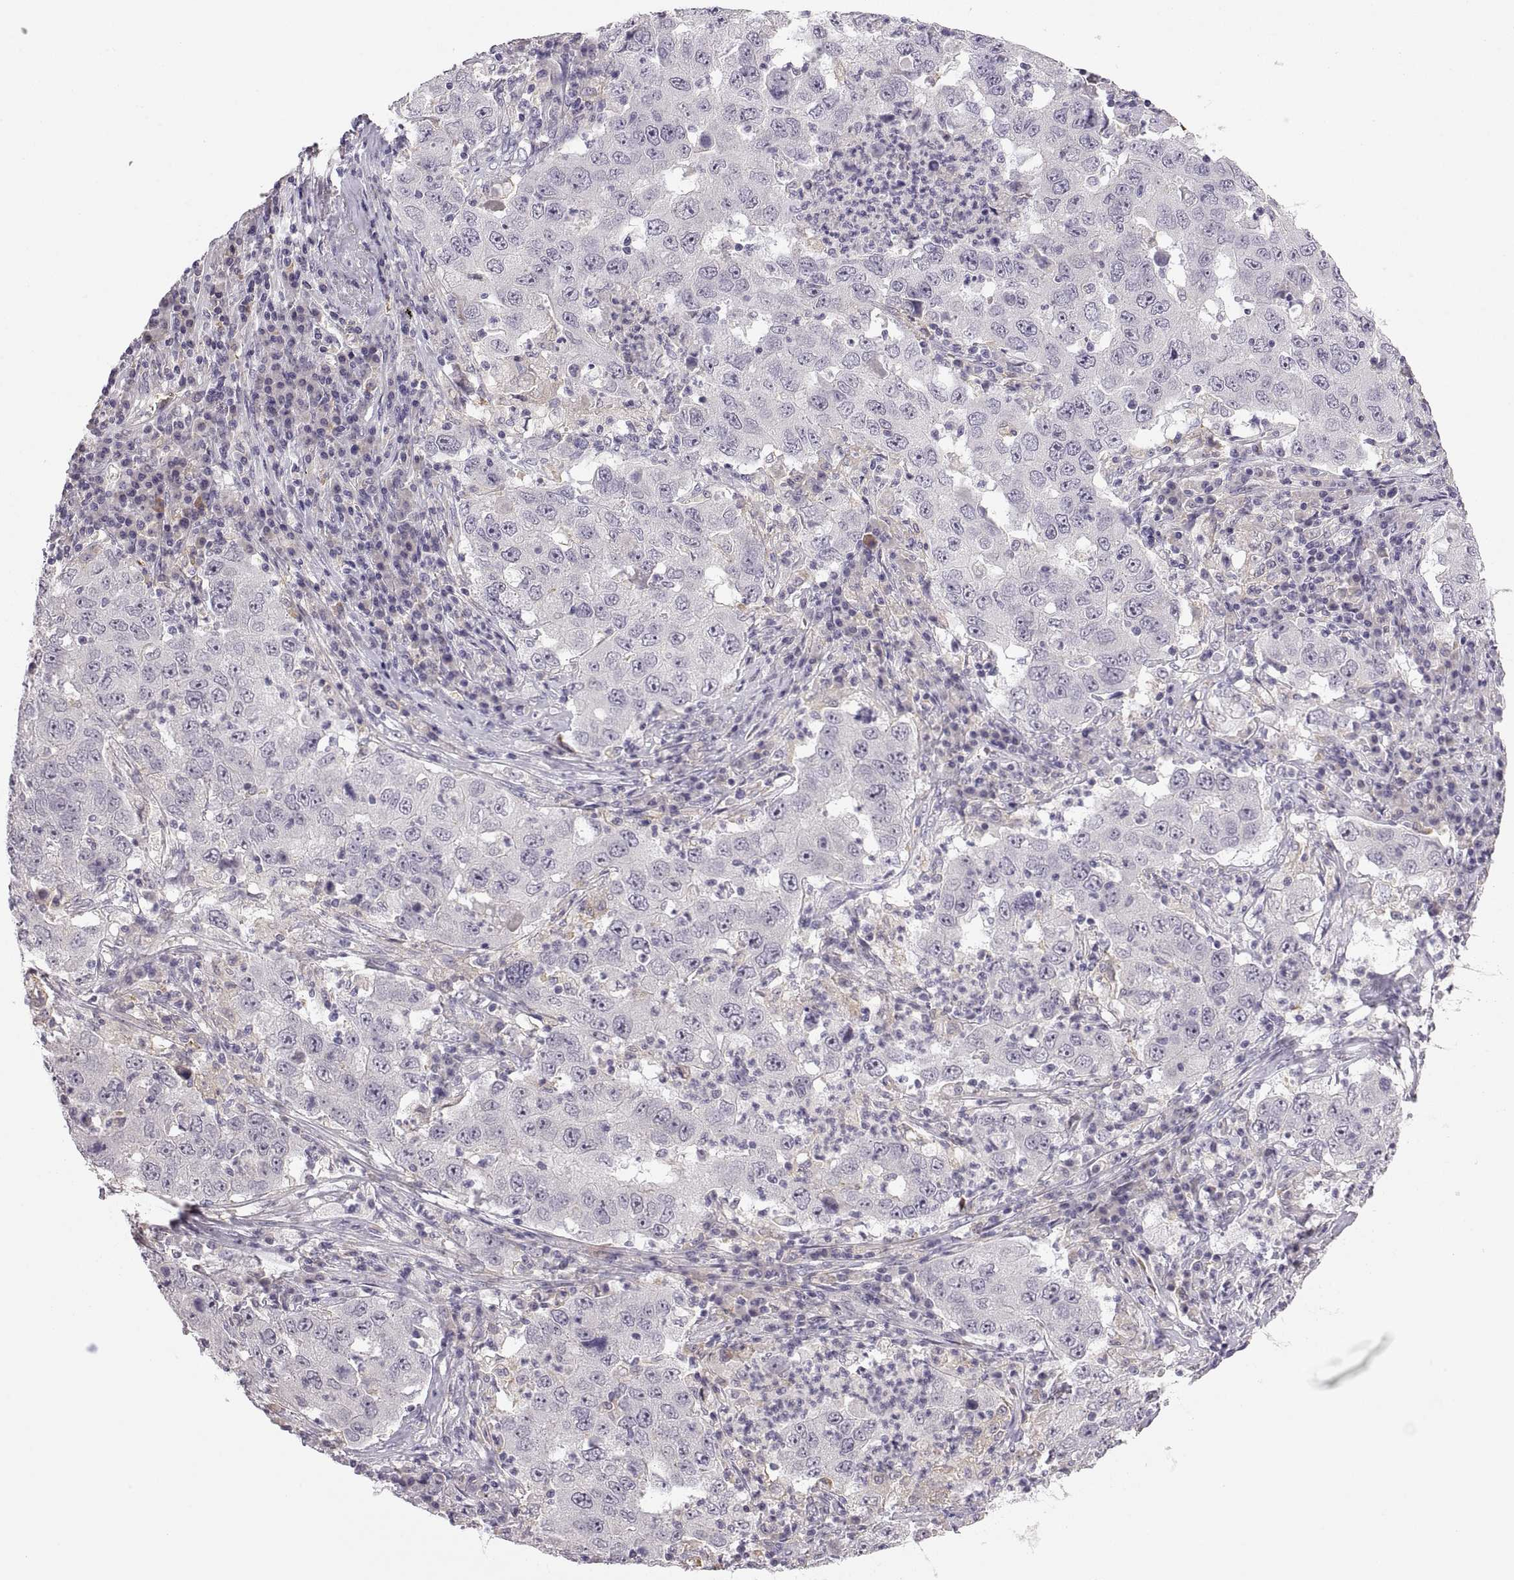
{"staining": {"intensity": "negative", "quantity": "none", "location": "none"}, "tissue": "lung cancer", "cell_type": "Tumor cells", "image_type": "cancer", "snomed": [{"axis": "morphology", "description": "Adenocarcinoma, NOS"}, {"axis": "topography", "description": "Lung"}], "caption": "Tumor cells are negative for brown protein staining in lung adenocarcinoma. (Brightfield microscopy of DAB (3,3'-diaminobenzidine) IHC at high magnification).", "gene": "MEIOC", "patient": {"sex": "male", "age": 73}}